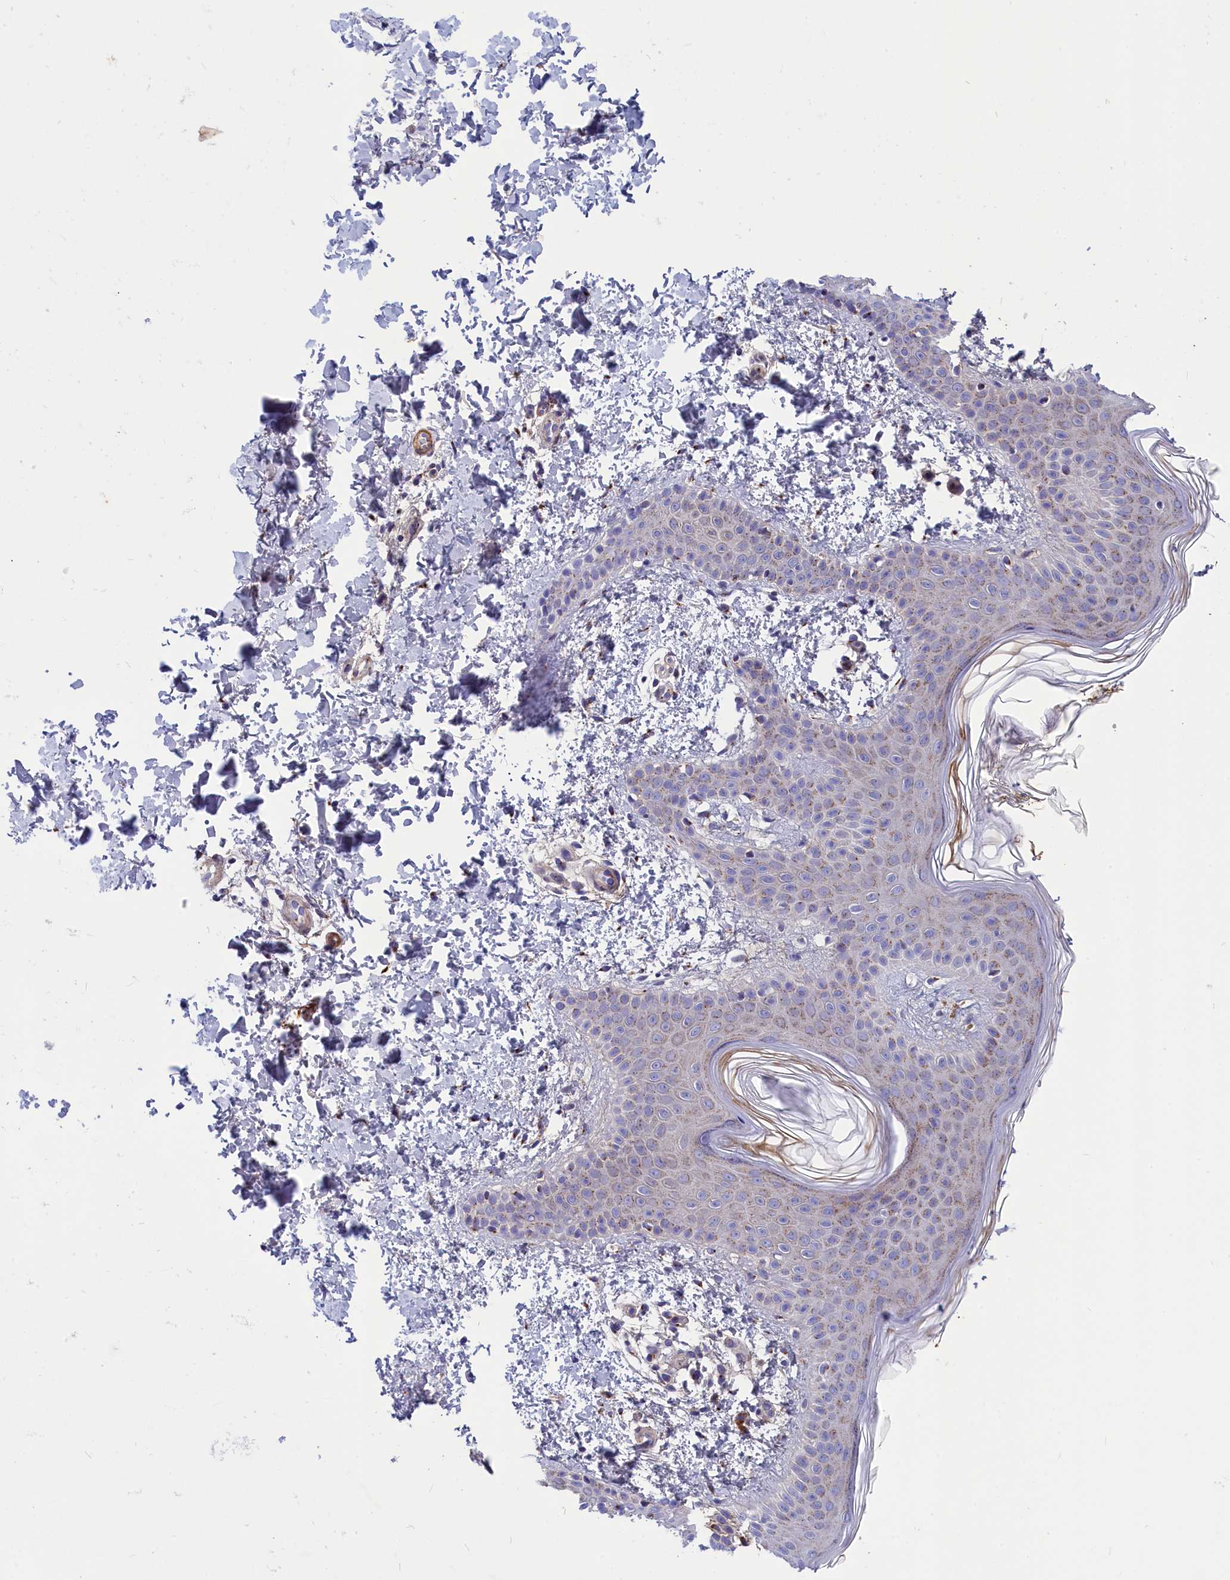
{"staining": {"intensity": "weak", "quantity": ">75%", "location": "cytoplasmic/membranous"}, "tissue": "skin", "cell_type": "Fibroblasts", "image_type": "normal", "snomed": [{"axis": "morphology", "description": "Normal tissue, NOS"}, {"axis": "topography", "description": "Skin"}], "caption": "Immunohistochemistry (IHC) image of unremarkable skin: skin stained using immunohistochemistry demonstrates low levels of weak protein expression localized specifically in the cytoplasmic/membranous of fibroblasts, appearing as a cytoplasmic/membranous brown color.", "gene": "TUBGCP4", "patient": {"sex": "male", "age": 36}}